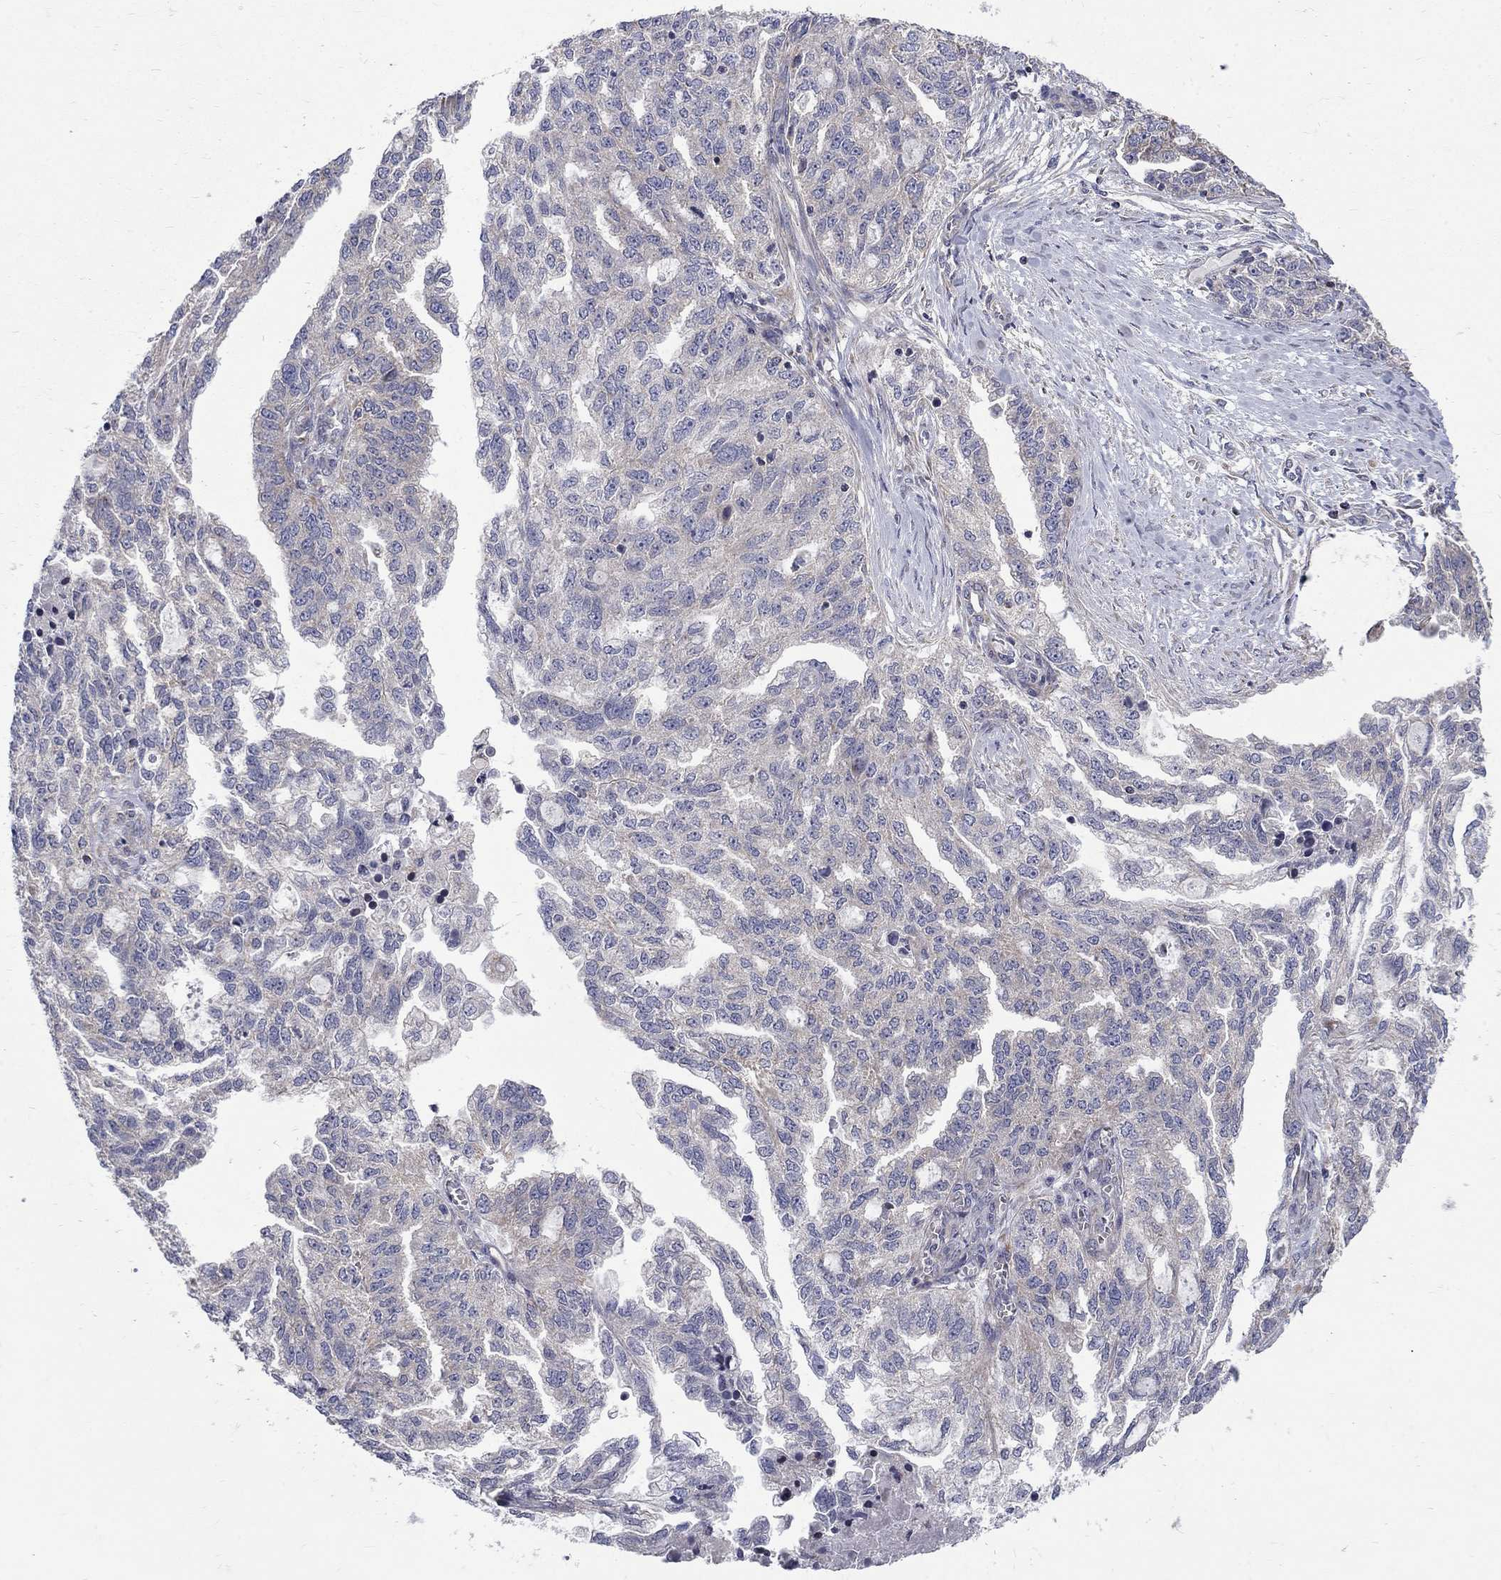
{"staining": {"intensity": "weak", "quantity": "<25%", "location": "cytoplasmic/membranous"}, "tissue": "ovarian cancer", "cell_type": "Tumor cells", "image_type": "cancer", "snomed": [{"axis": "morphology", "description": "Cystadenocarcinoma, serous, NOS"}, {"axis": "topography", "description": "Ovary"}], "caption": "Tumor cells are negative for protein expression in human serous cystadenocarcinoma (ovarian).", "gene": "SH2B1", "patient": {"sex": "female", "age": 51}}